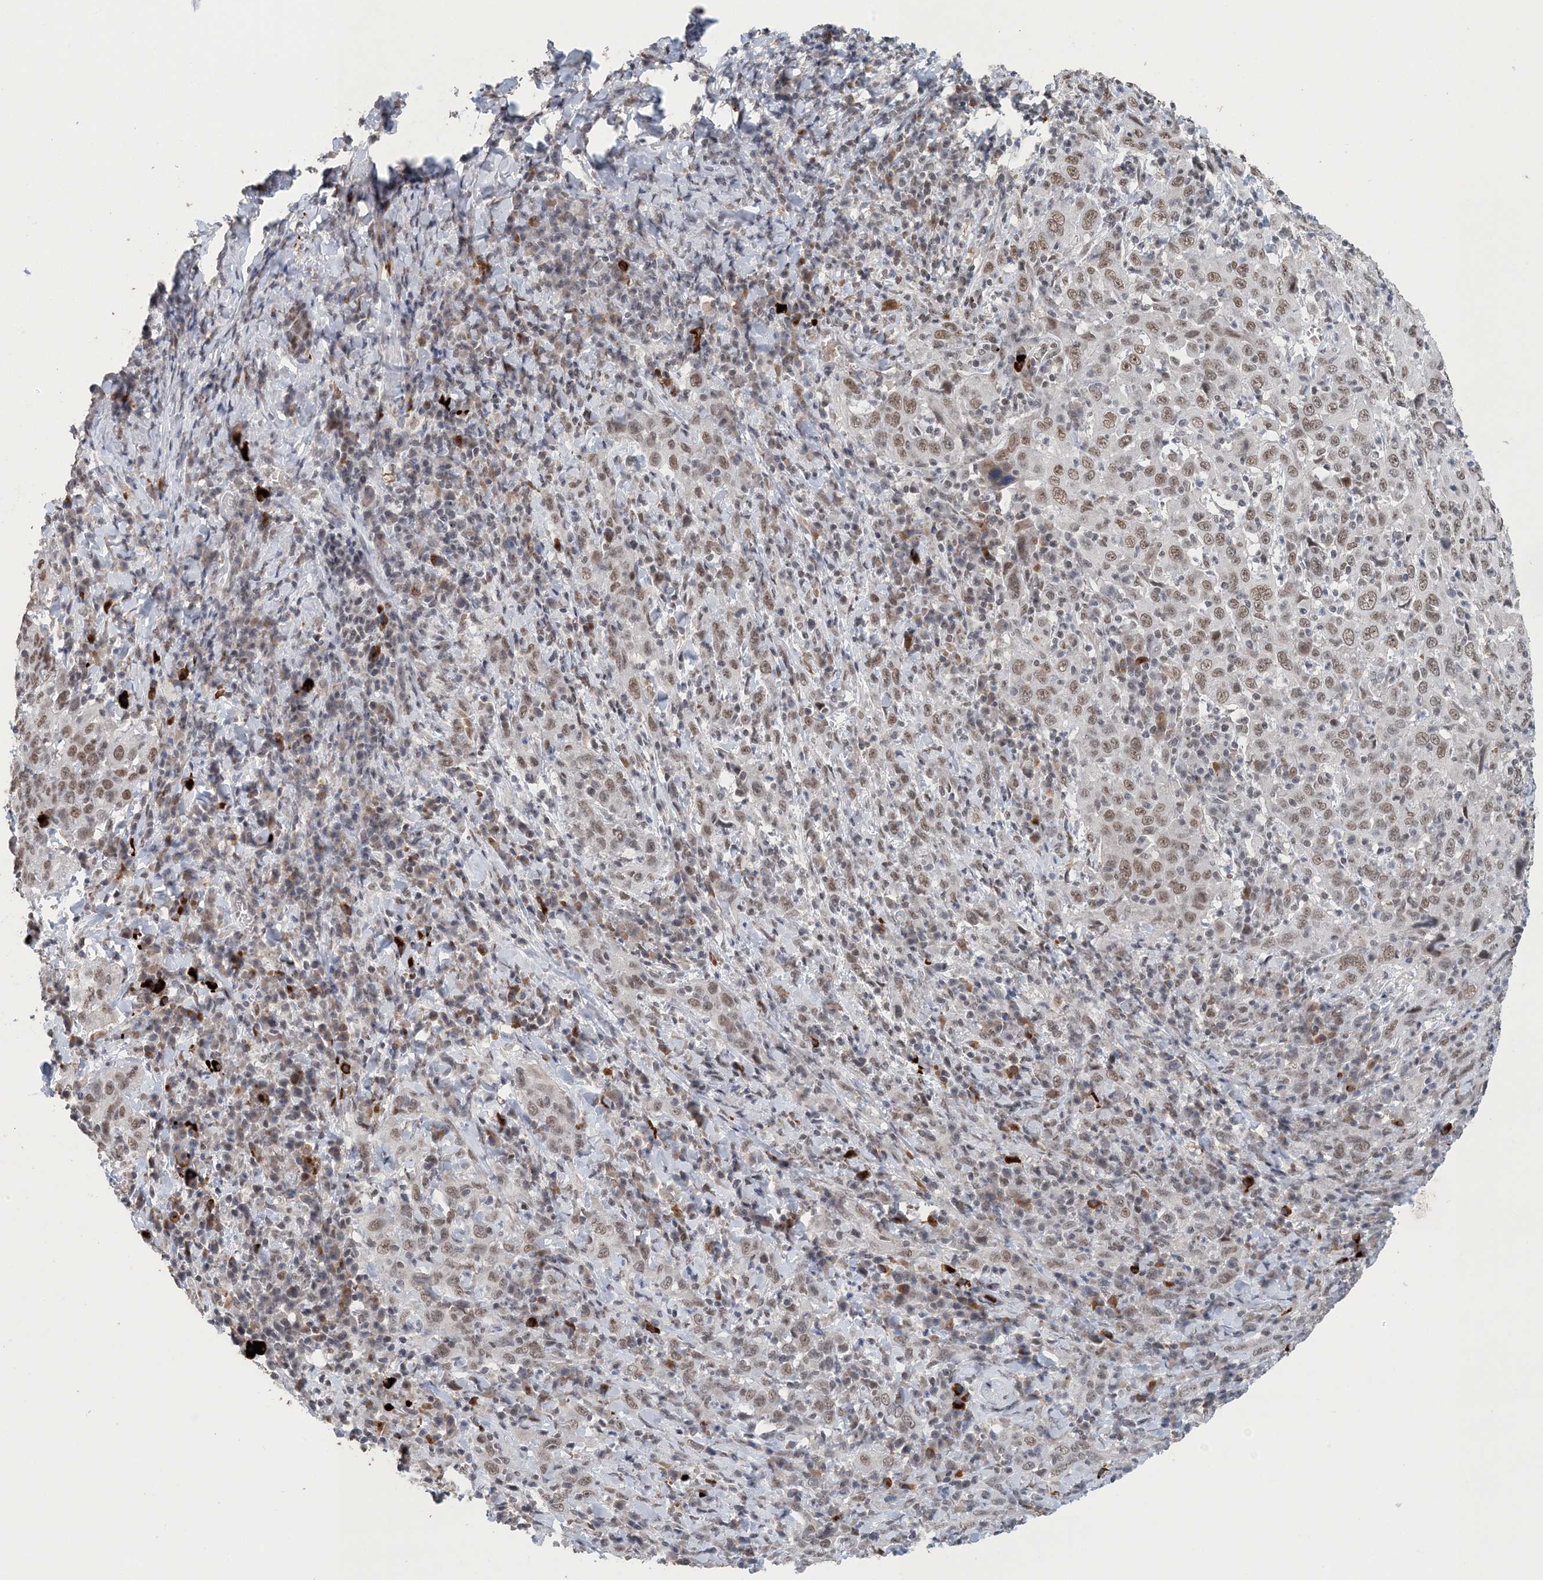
{"staining": {"intensity": "weak", "quantity": ">75%", "location": "nuclear"}, "tissue": "cervical cancer", "cell_type": "Tumor cells", "image_type": "cancer", "snomed": [{"axis": "morphology", "description": "Squamous cell carcinoma, NOS"}, {"axis": "topography", "description": "Cervix"}], "caption": "High-power microscopy captured an immunohistochemistry image of cervical cancer, revealing weak nuclear expression in about >75% of tumor cells.", "gene": "MBD2", "patient": {"sex": "female", "age": 46}}